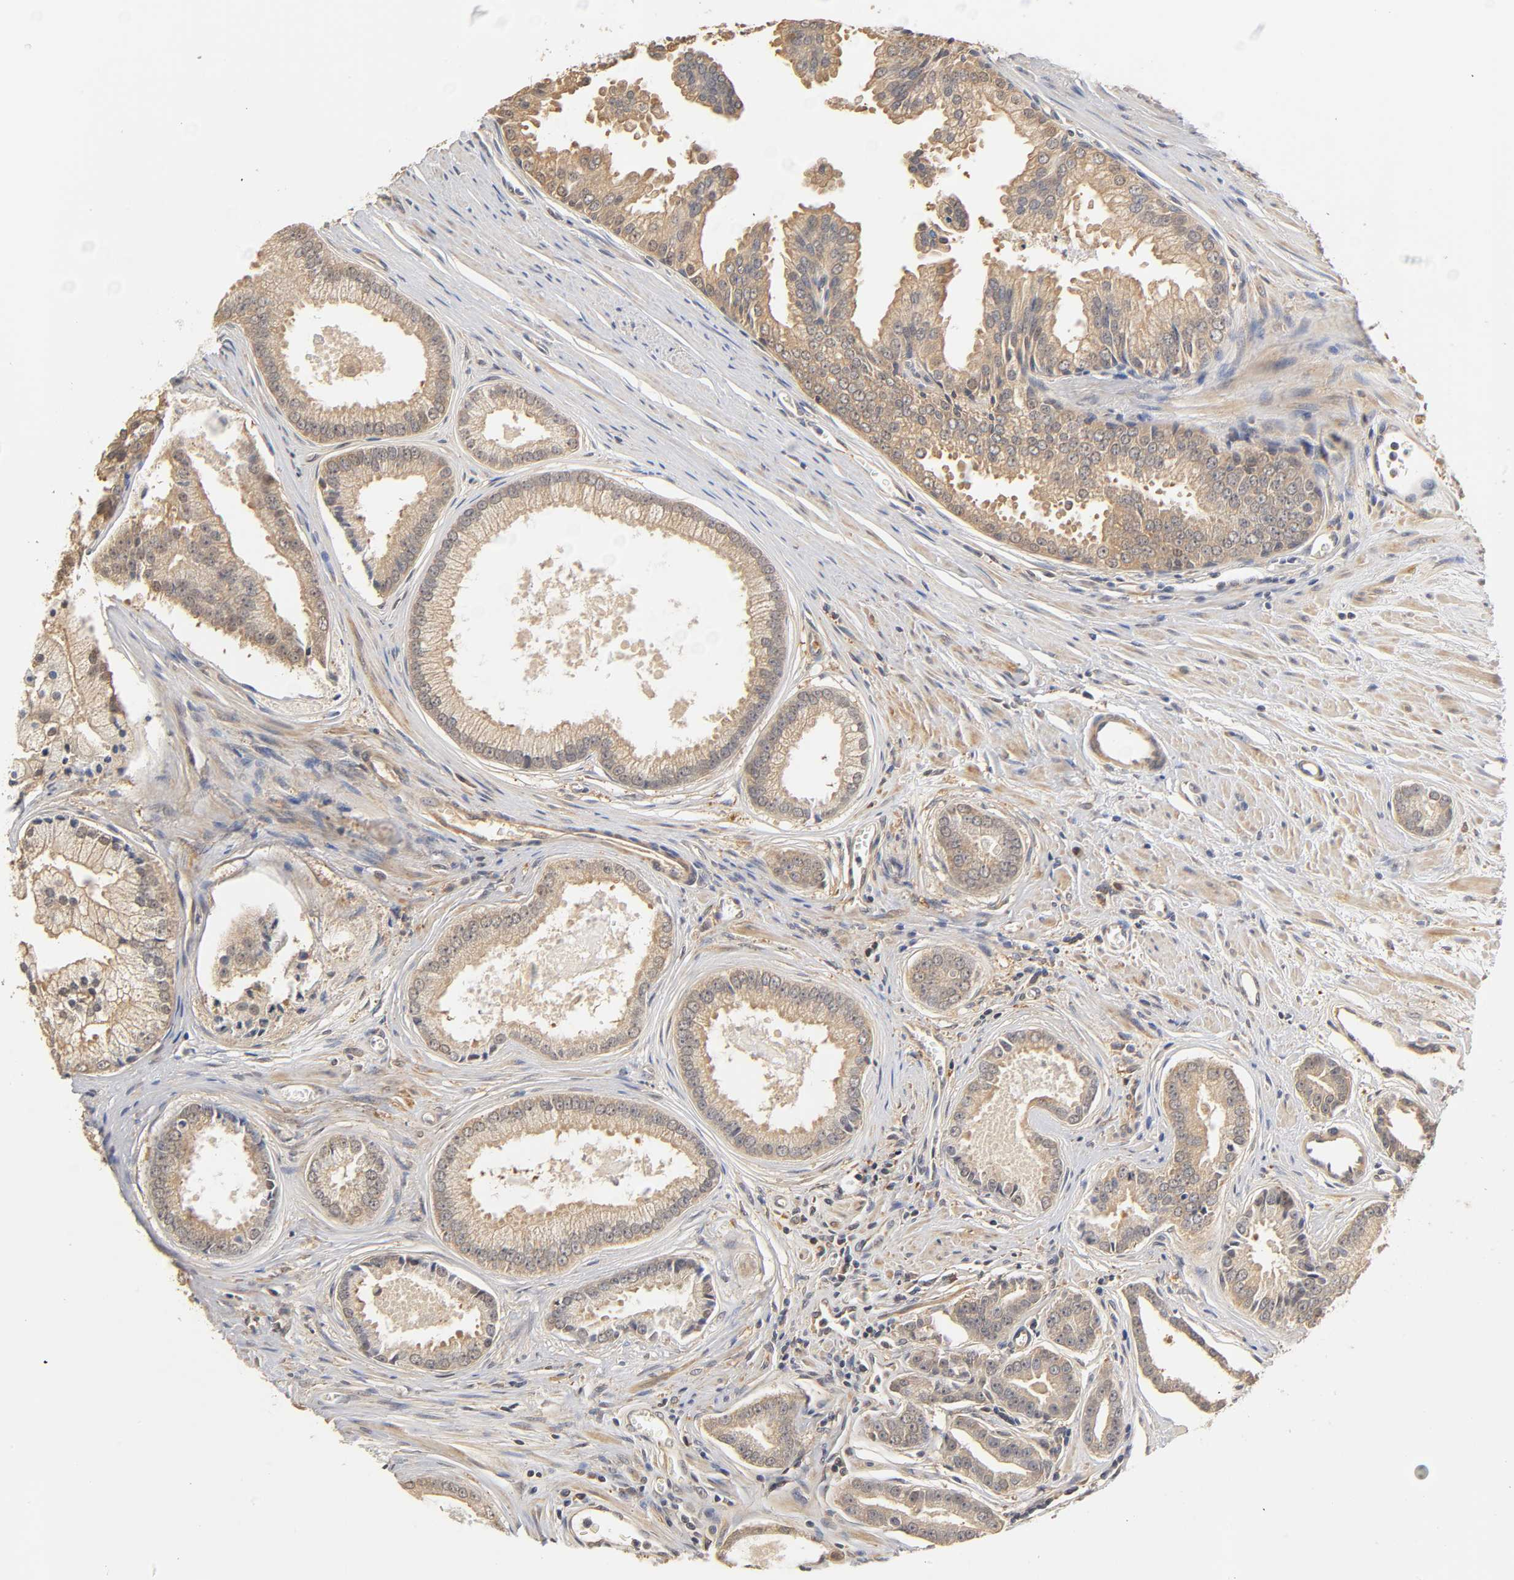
{"staining": {"intensity": "moderate", "quantity": ">75%", "location": "cytoplasmic/membranous"}, "tissue": "prostate cancer", "cell_type": "Tumor cells", "image_type": "cancer", "snomed": [{"axis": "morphology", "description": "Adenocarcinoma, High grade"}, {"axis": "topography", "description": "Prostate"}], "caption": "The image exhibits immunohistochemical staining of high-grade adenocarcinoma (prostate). There is moderate cytoplasmic/membranous staining is identified in about >75% of tumor cells.", "gene": "PDE5A", "patient": {"sex": "male", "age": 67}}